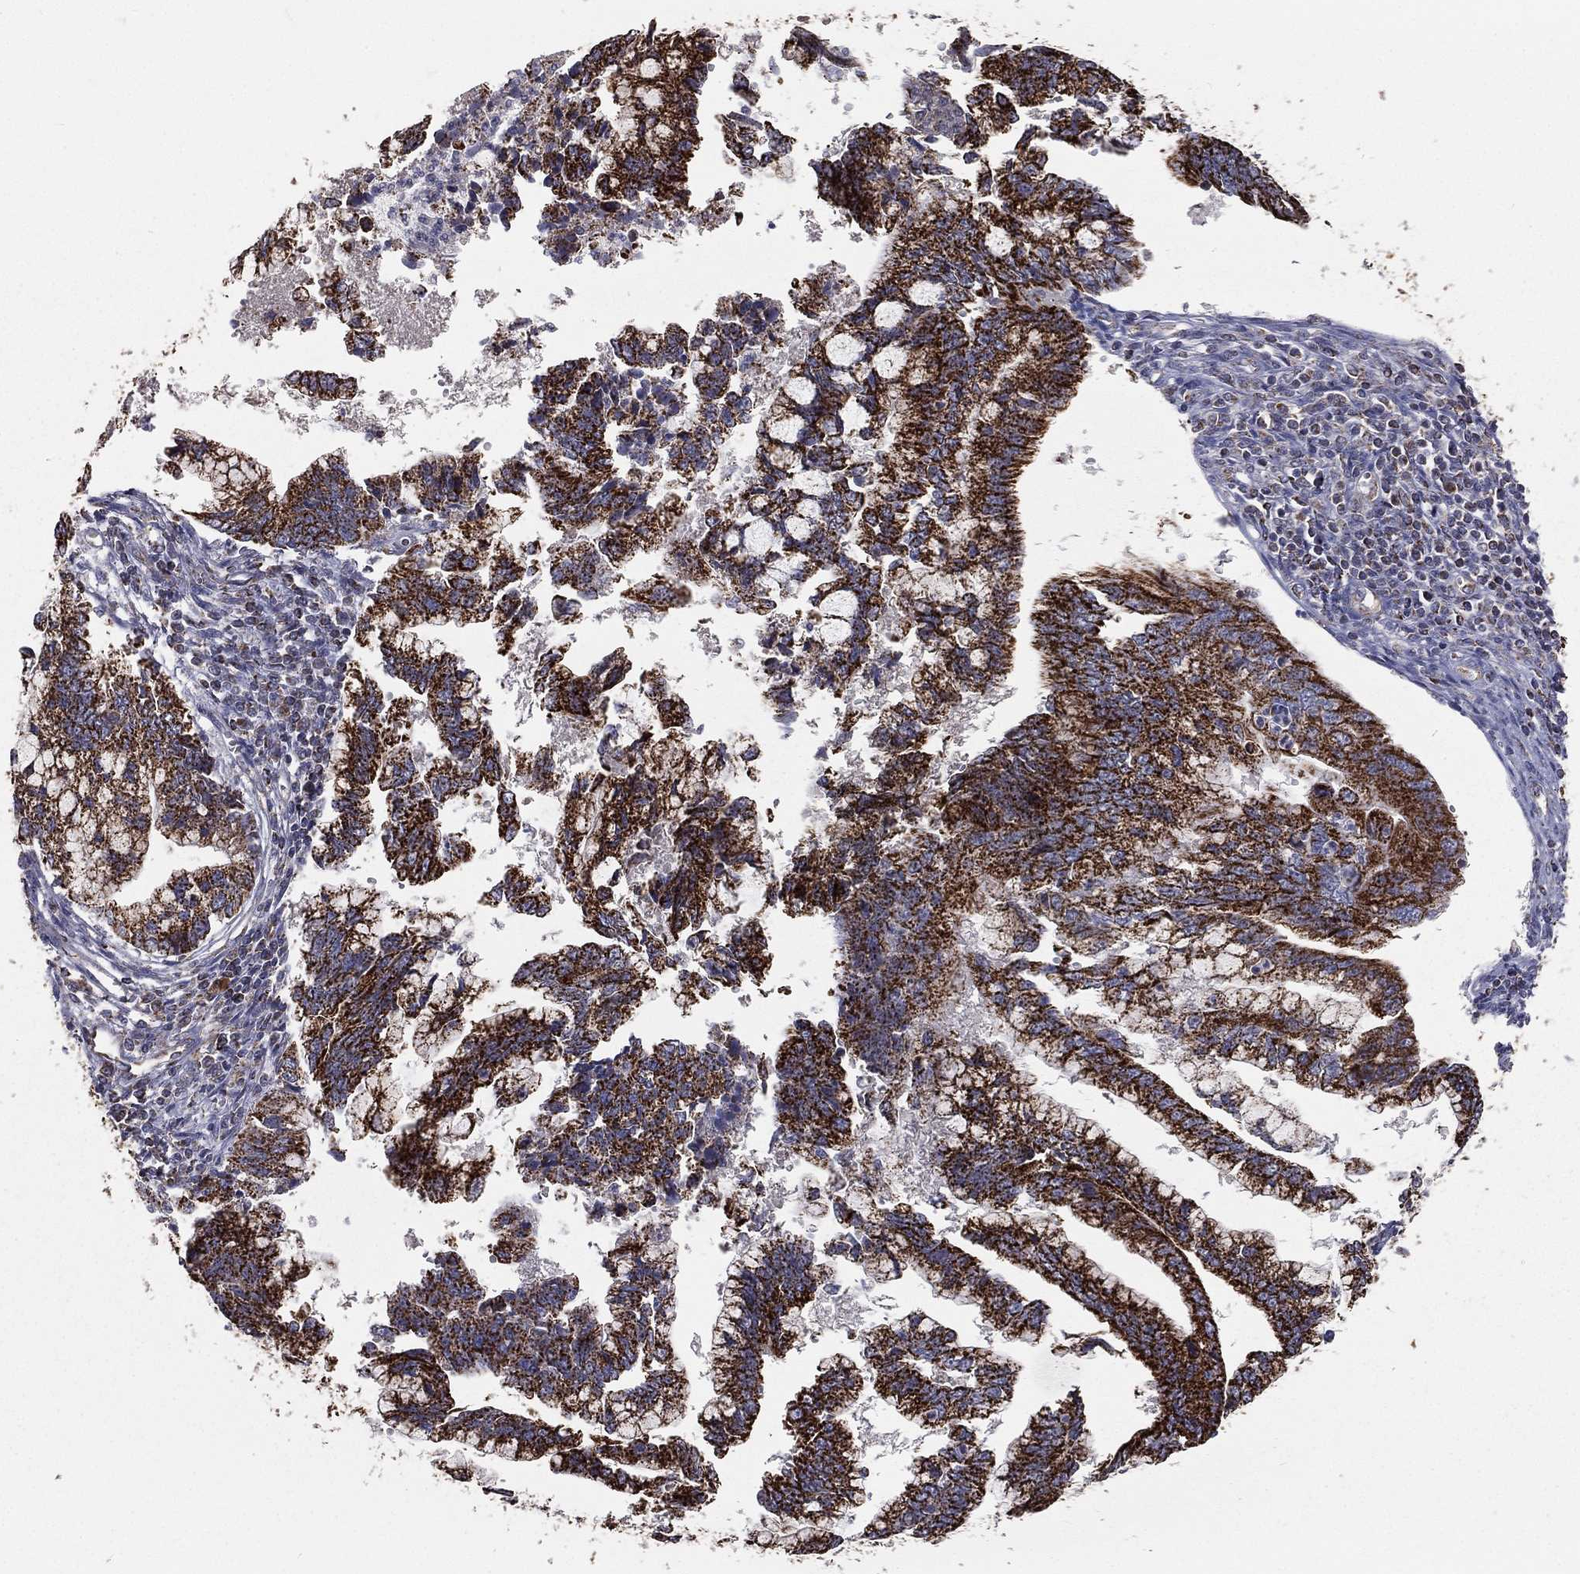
{"staining": {"intensity": "strong", "quantity": ">75%", "location": "cytoplasmic/membranous"}, "tissue": "cervical cancer", "cell_type": "Tumor cells", "image_type": "cancer", "snomed": [{"axis": "morphology", "description": "Adenocarcinoma, NOS"}, {"axis": "topography", "description": "Cervix"}], "caption": "An immunohistochemistry micrograph of neoplastic tissue is shown. Protein staining in brown shows strong cytoplasmic/membranous positivity in cervical cancer (adenocarcinoma) within tumor cells. (DAB (3,3'-diaminobenzidine) IHC, brown staining for protein, blue staining for nuclei).", "gene": "HADH", "patient": {"sex": "female", "age": 44}}